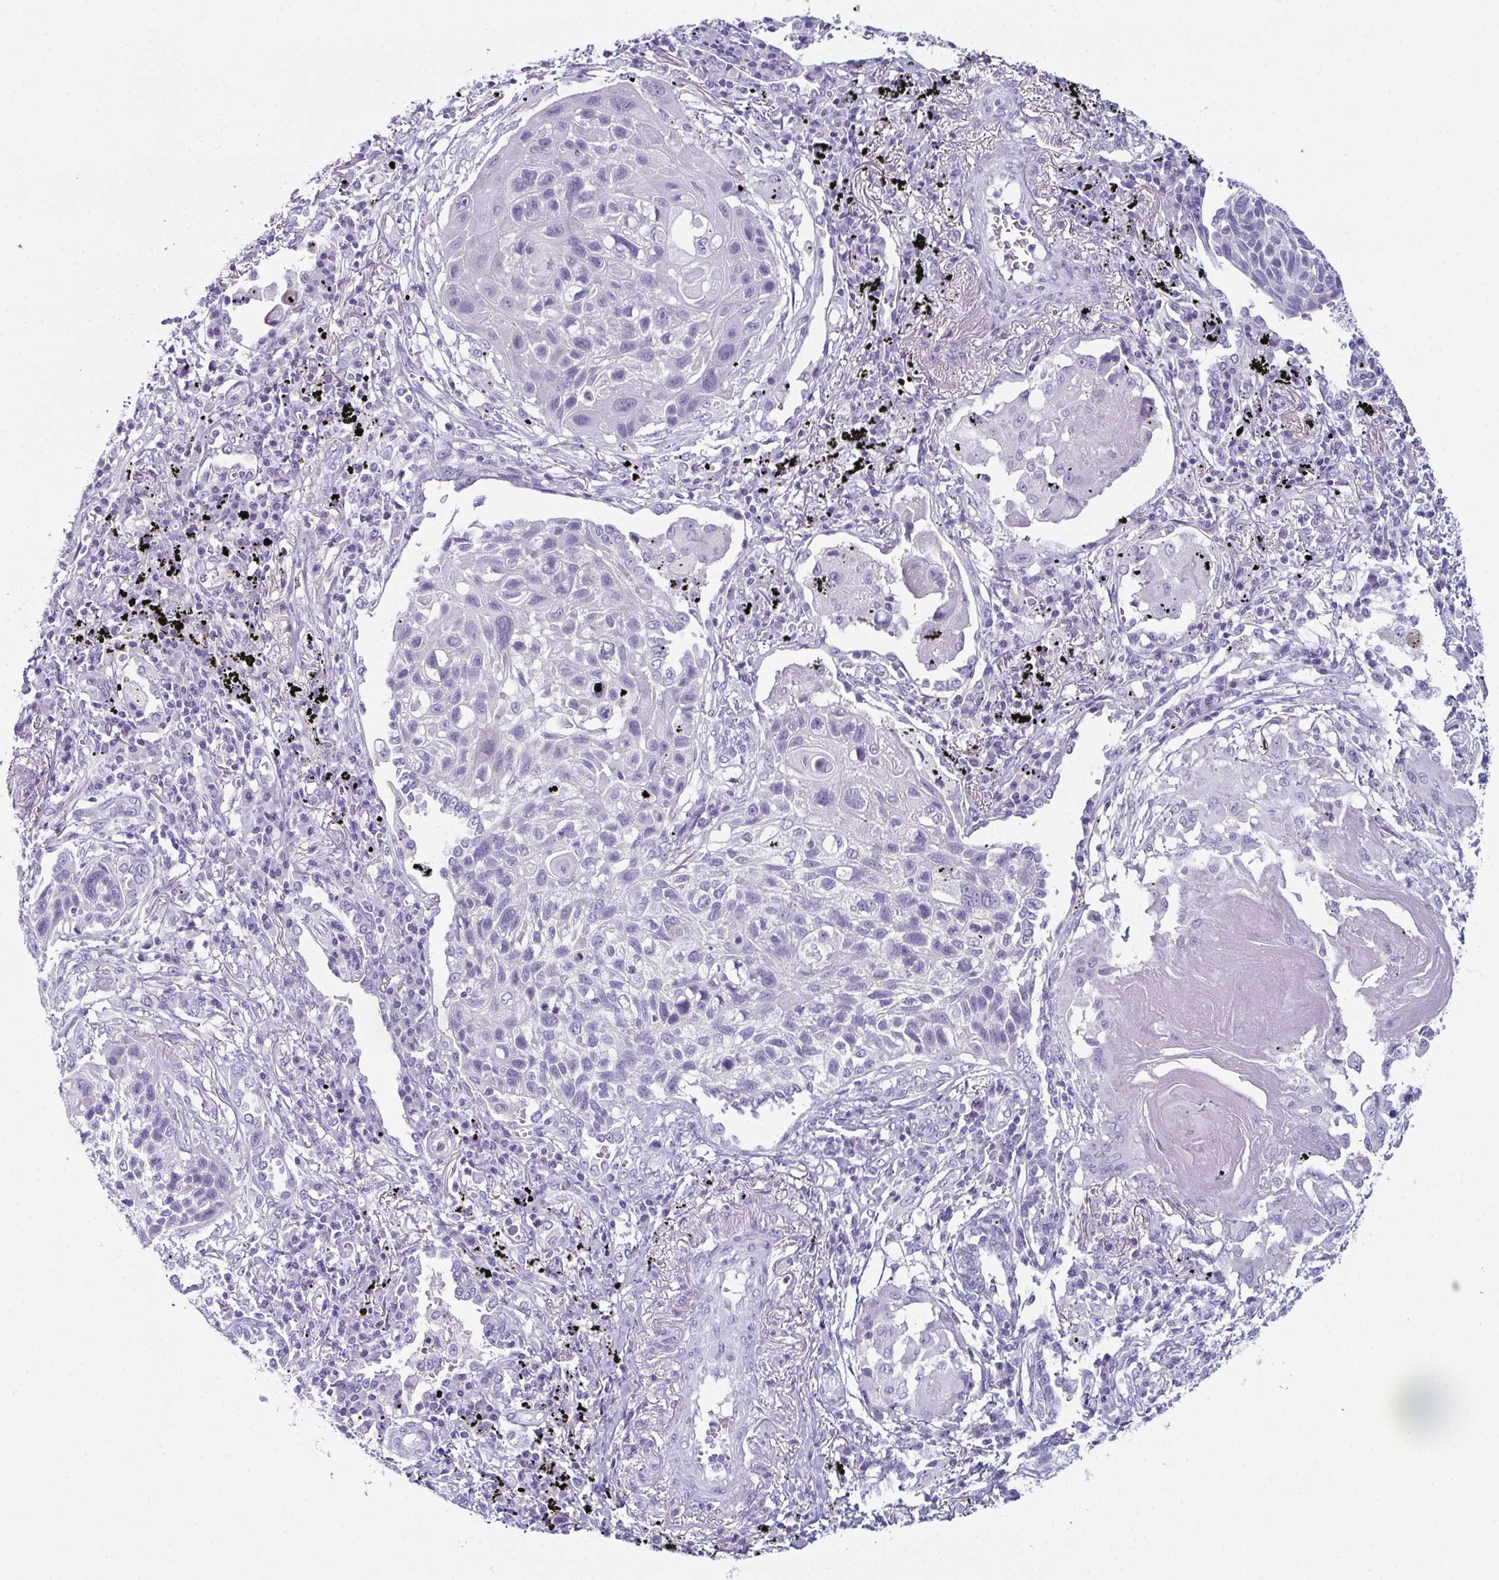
{"staining": {"intensity": "negative", "quantity": "none", "location": "none"}, "tissue": "lung cancer", "cell_type": "Tumor cells", "image_type": "cancer", "snomed": [{"axis": "morphology", "description": "Squamous cell carcinoma, NOS"}, {"axis": "topography", "description": "Lung"}], "caption": "Immunohistochemistry micrograph of lung cancer stained for a protein (brown), which exhibits no positivity in tumor cells.", "gene": "ENKUR", "patient": {"sex": "male", "age": 78}}